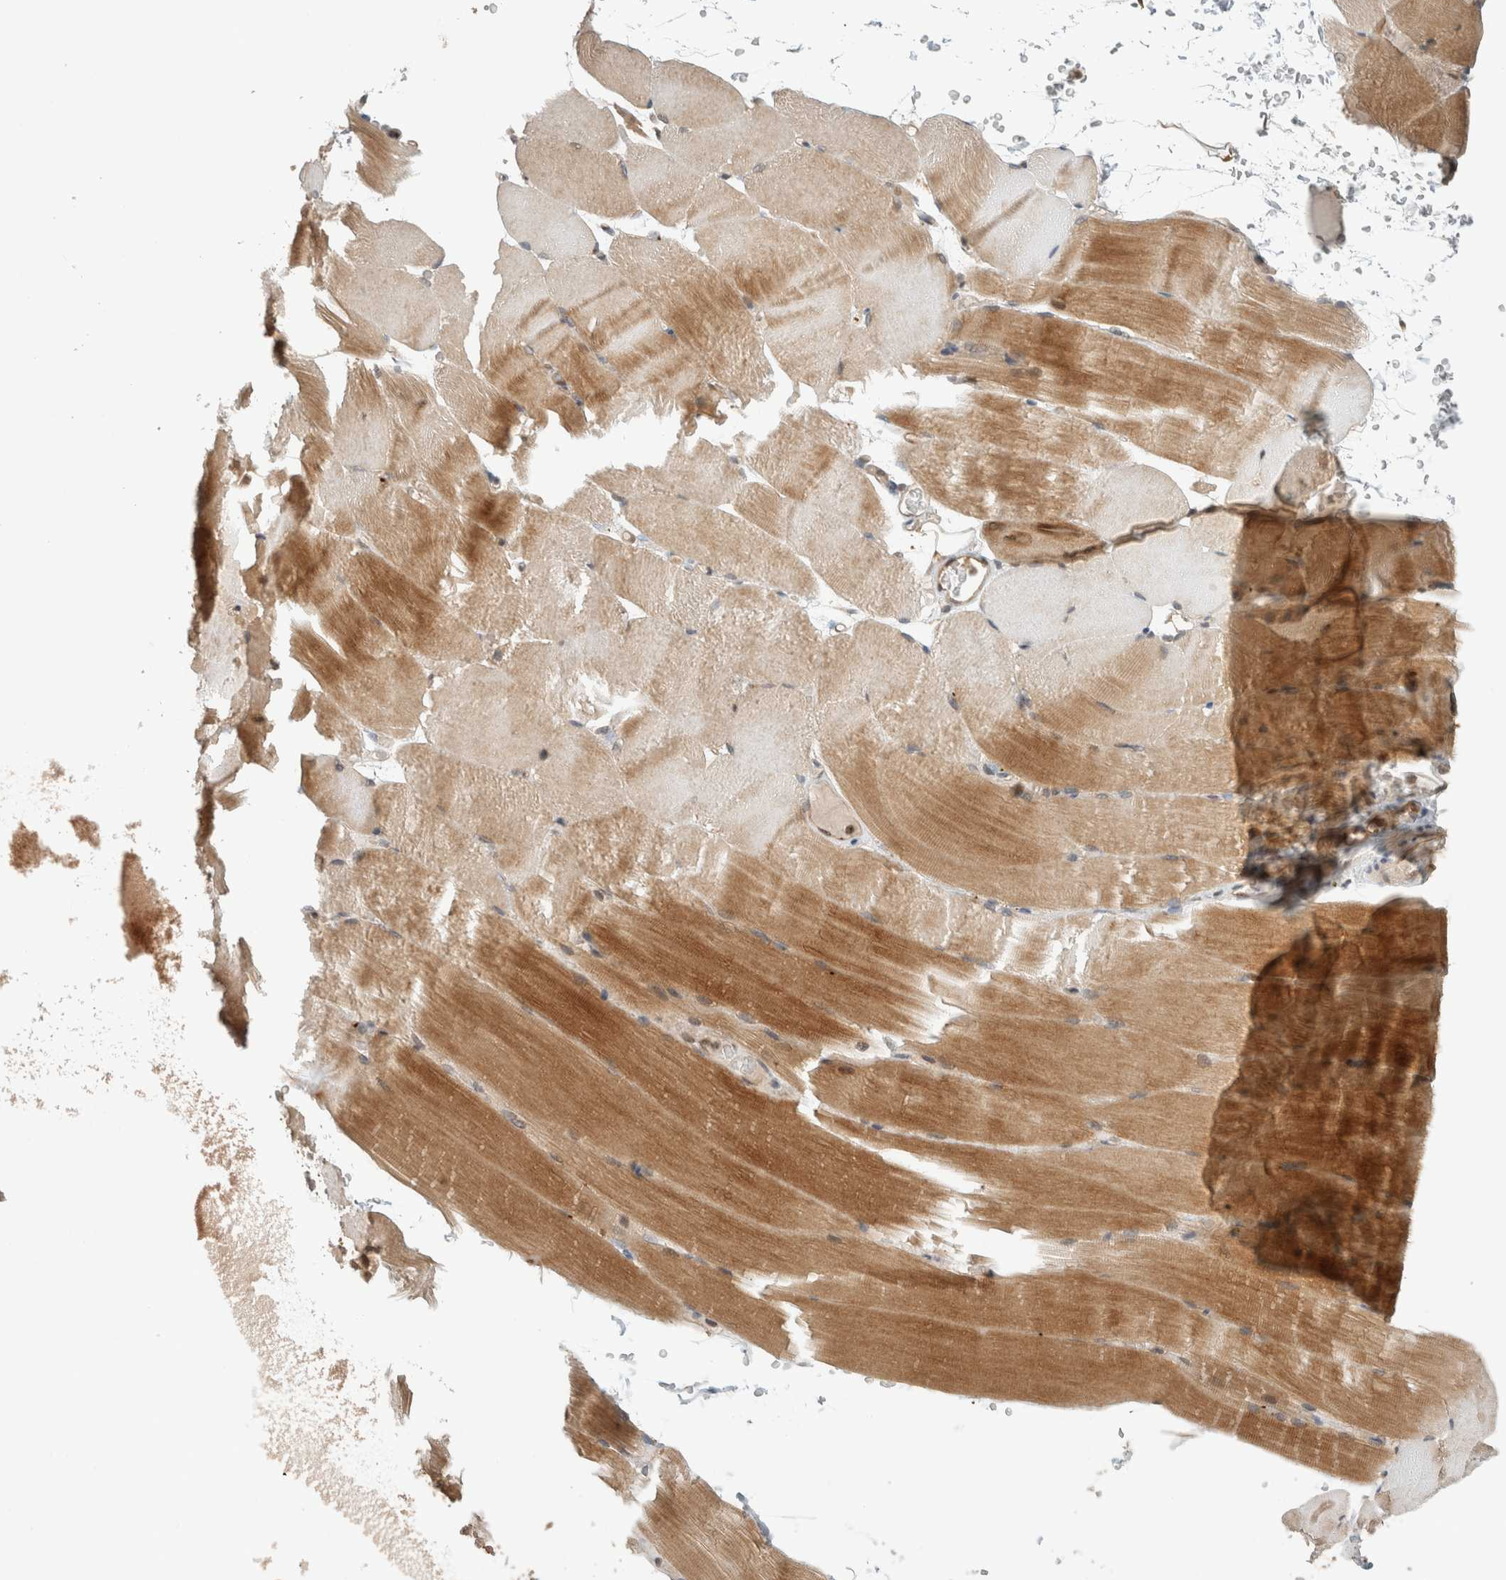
{"staining": {"intensity": "strong", "quantity": "<25%", "location": "cytoplasmic/membranous"}, "tissue": "skeletal muscle", "cell_type": "Myocytes", "image_type": "normal", "snomed": [{"axis": "morphology", "description": "Normal tissue, NOS"}, {"axis": "topography", "description": "Skeletal muscle"}, {"axis": "topography", "description": "Parathyroid gland"}], "caption": "A micrograph of skeletal muscle stained for a protein shows strong cytoplasmic/membranous brown staining in myocytes.", "gene": "PFDN4", "patient": {"sex": "female", "age": 37}}